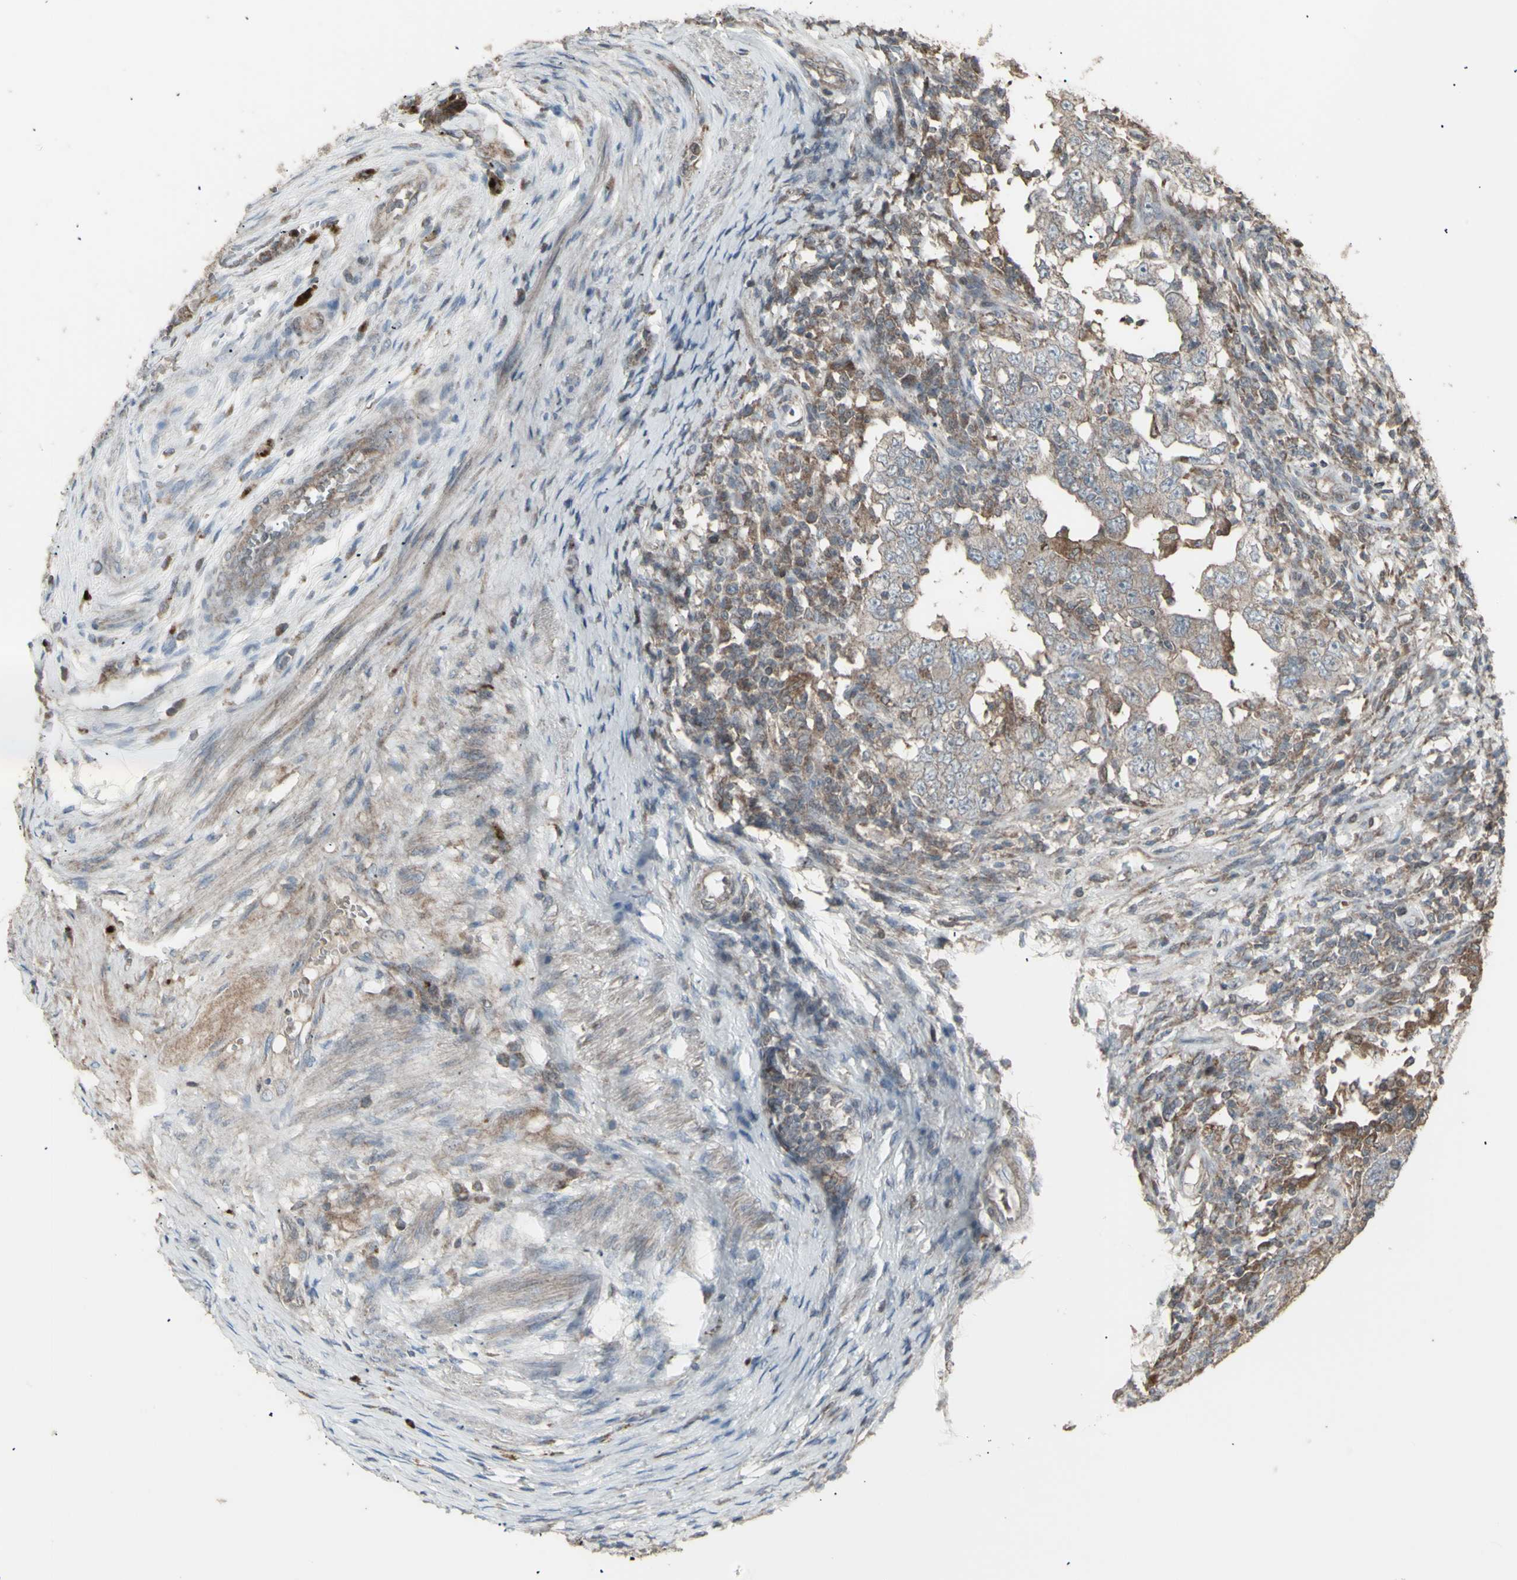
{"staining": {"intensity": "moderate", "quantity": ">75%", "location": "cytoplasmic/membranous"}, "tissue": "testis cancer", "cell_type": "Tumor cells", "image_type": "cancer", "snomed": [{"axis": "morphology", "description": "Carcinoma, Embryonal, NOS"}, {"axis": "topography", "description": "Testis"}], "caption": "Moderate cytoplasmic/membranous protein staining is seen in approximately >75% of tumor cells in testis embryonal carcinoma. The protein is stained brown, and the nuclei are stained in blue (DAB (3,3'-diaminobenzidine) IHC with brightfield microscopy, high magnification).", "gene": "RNASEL", "patient": {"sex": "male", "age": 26}}